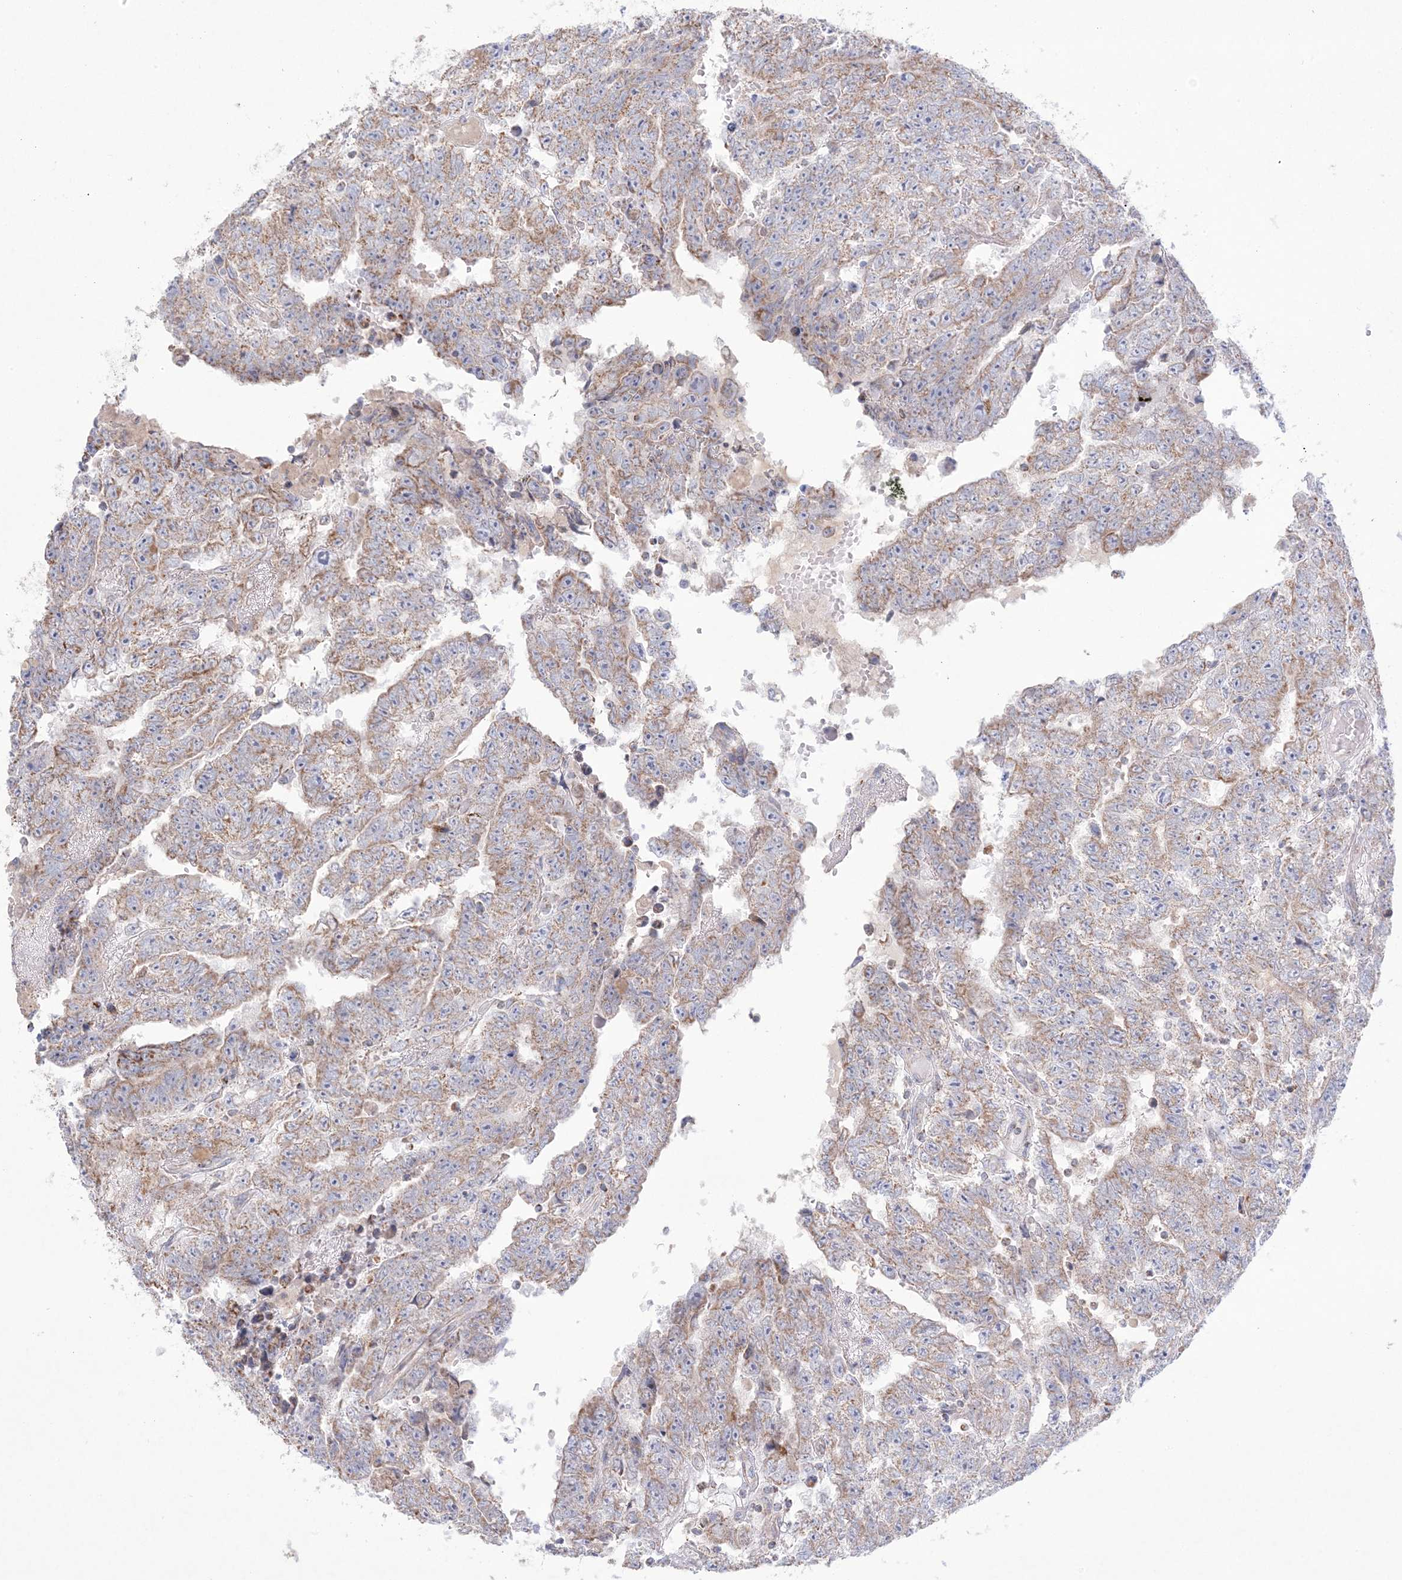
{"staining": {"intensity": "moderate", "quantity": "25%-75%", "location": "cytoplasmic/membranous"}, "tissue": "testis cancer", "cell_type": "Tumor cells", "image_type": "cancer", "snomed": [{"axis": "morphology", "description": "Carcinoma, Embryonal, NOS"}, {"axis": "topography", "description": "Testis"}], "caption": "Testis cancer (embryonal carcinoma) was stained to show a protein in brown. There is medium levels of moderate cytoplasmic/membranous positivity in approximately 25%-75% of tumor cells.", "gene": "KCTD6", "patient": {"sex": "male", "age": 25}}